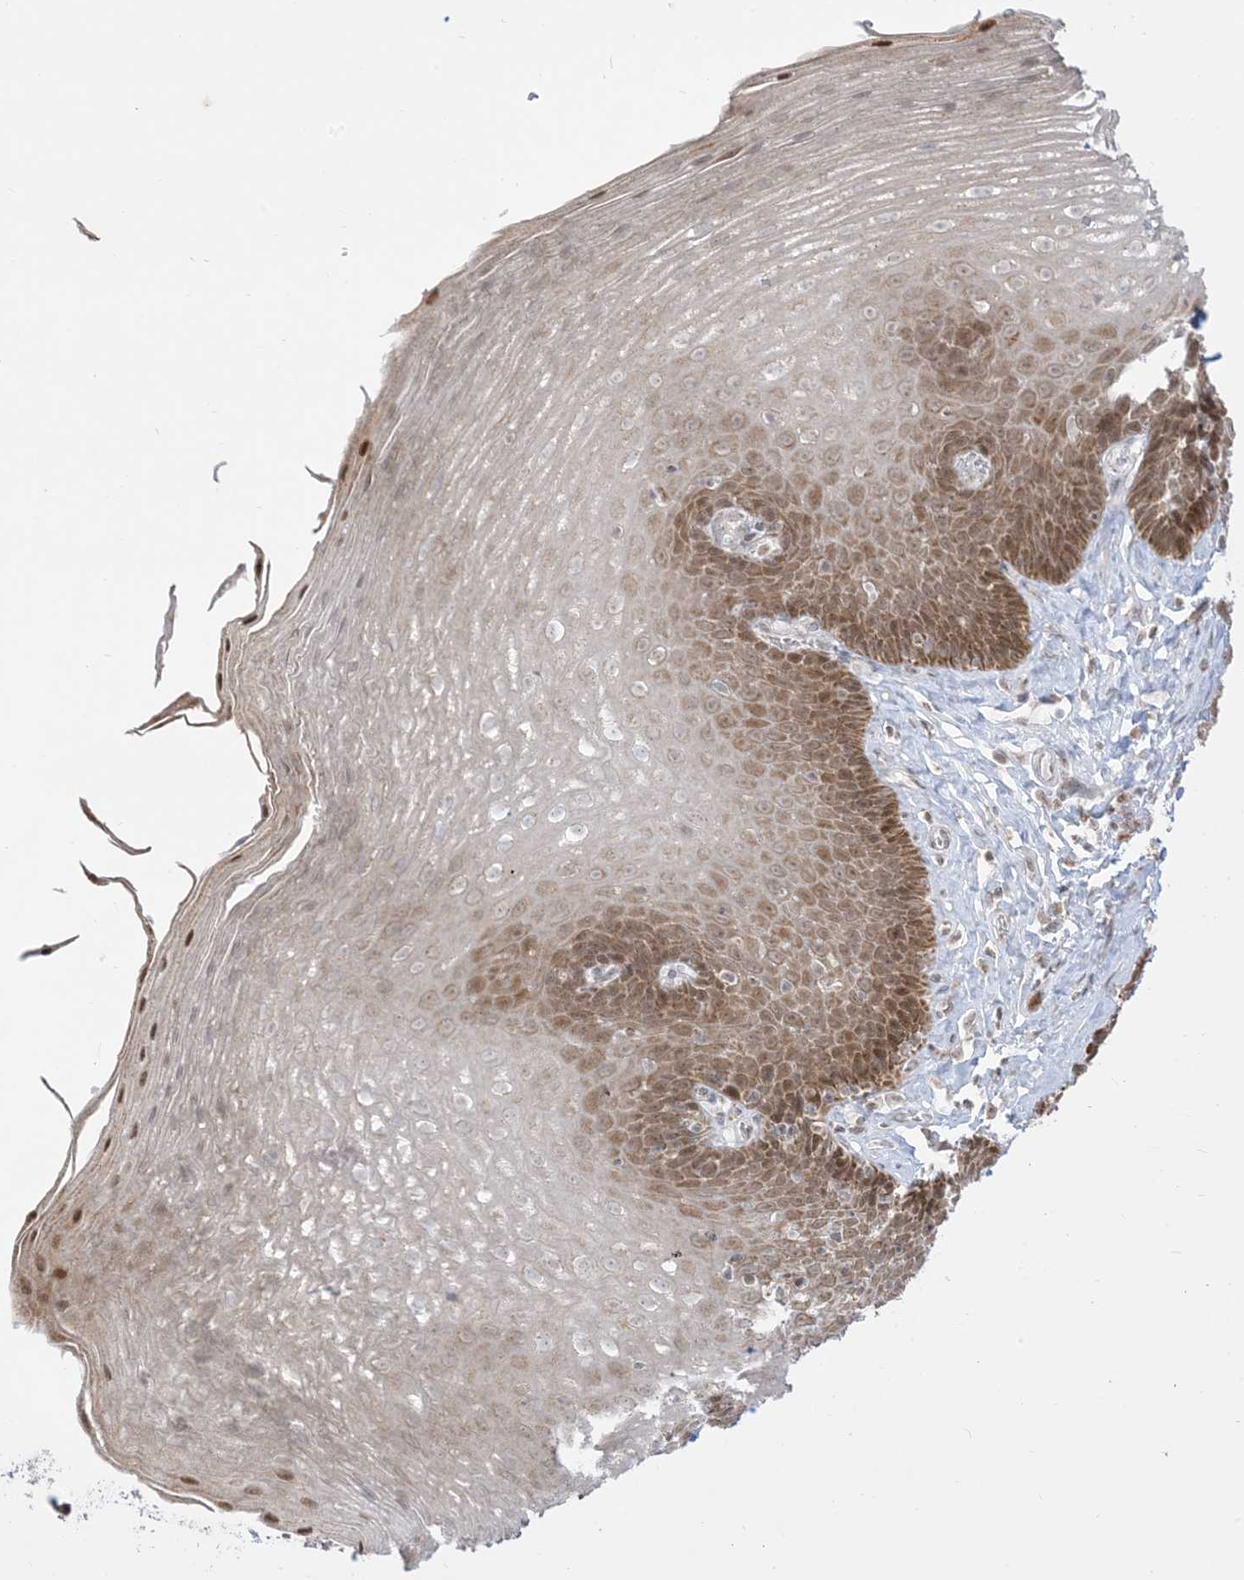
{"staining": {"intensity": "moderate", "quantity": ">75%", "location": "cytoplasmic/membranous,nuclear"}, "tissue": "esophagus", "cell_type": "Squamous epithelial cells", "image_type": "normal", "snomed": [{"axis": "morphology", "description": "Normal tissue, NOS"}, {"axis": "topography", "description": "Esophagus"}], "caption": "Human esophagus stained with a brown dye shows moderate cytoplasmic/membranous,nuclear positive expression in approximately >75% of squamous epithelial cells.", "gene": "KANSL3", "patient": {"sex": "female", "age": 66}}